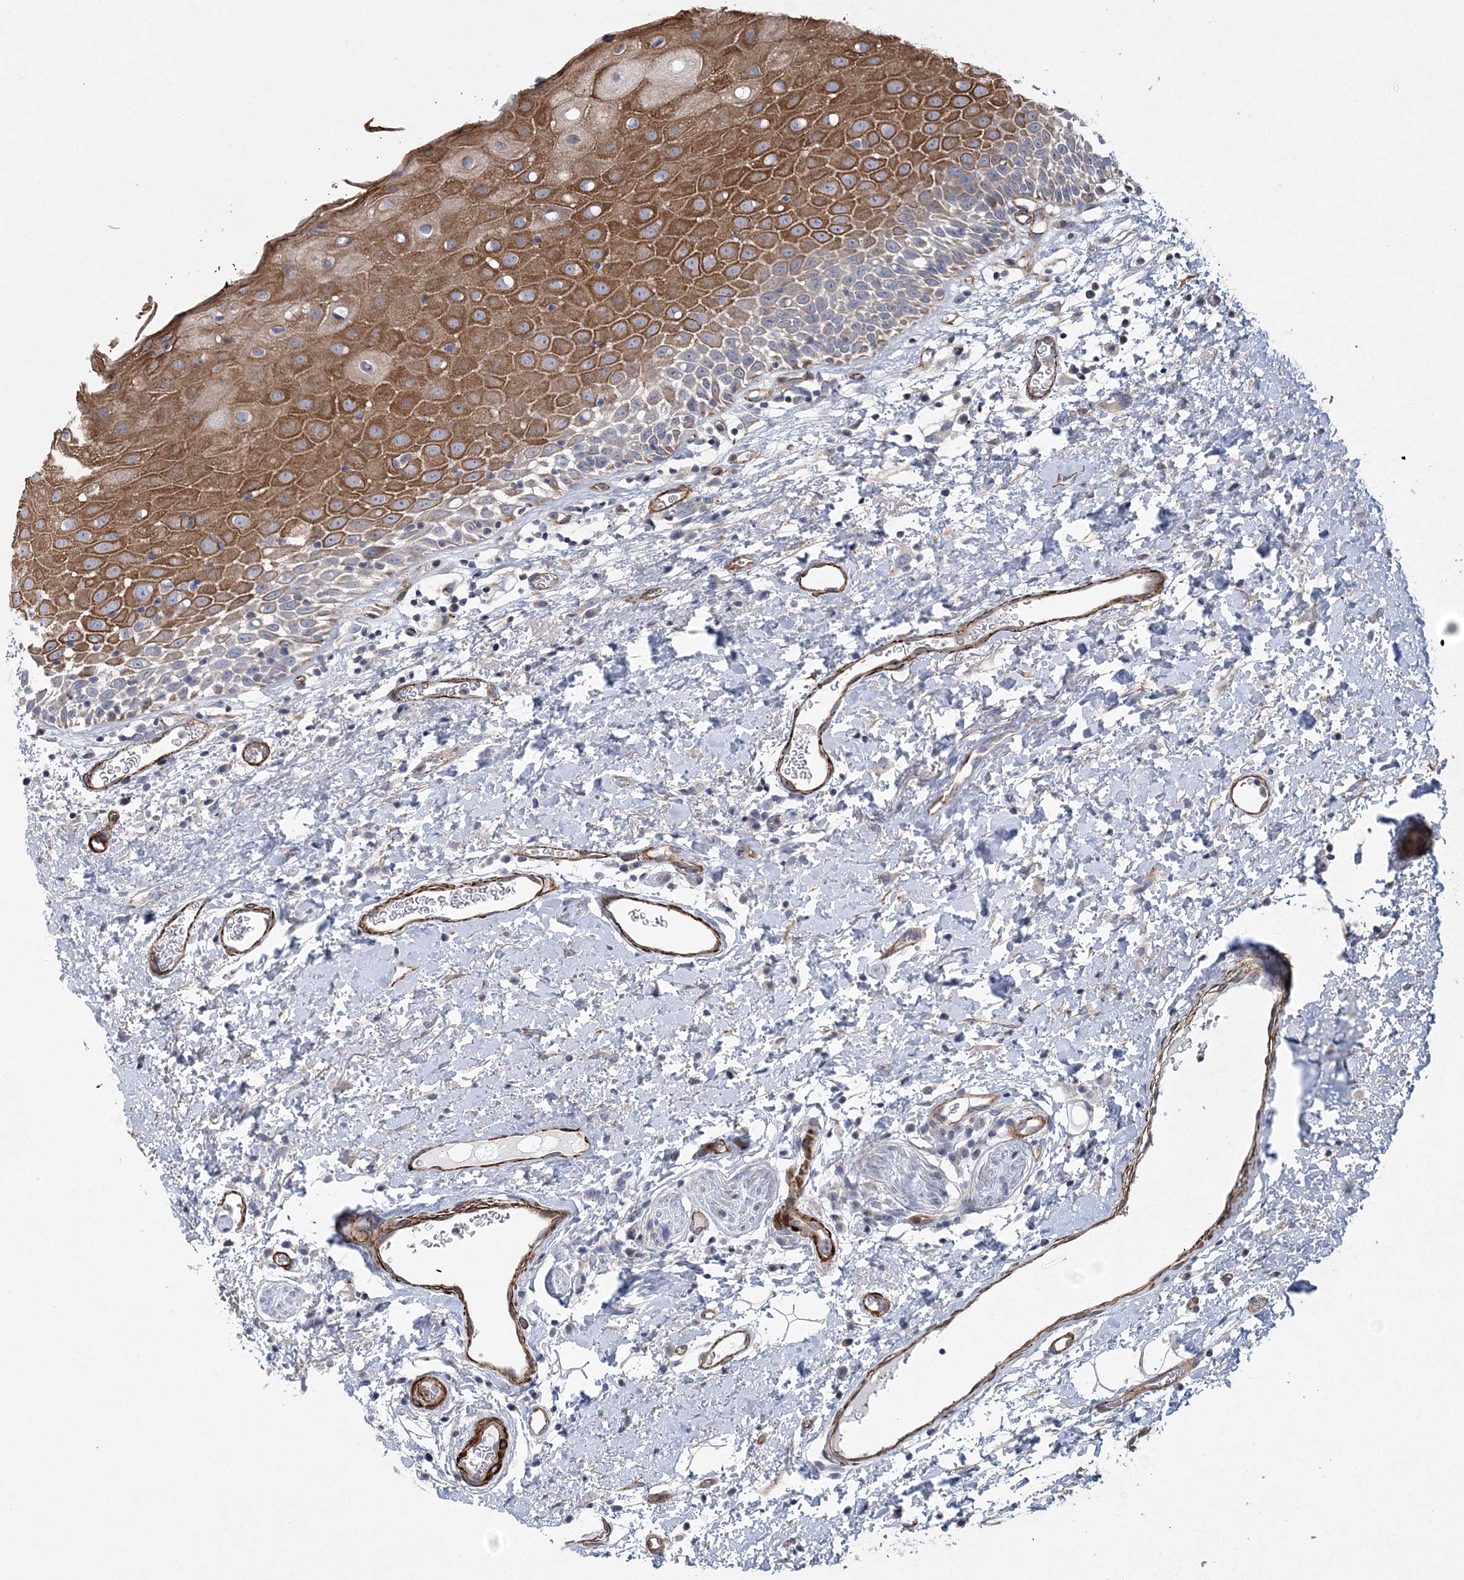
{"staining": {"intensity": "moderate", "quantity": "25%-75%", "location": "cytoplasmic/membranous"}, "tissue": "oral mucosa", "cell_type": "Squamous epithelial cells", "image_type": "normal", "snomed": [{"axis": "morphology", "description": "Normal tissue, NOS"}, {"axis": "topography", "description": "Oral tissue"}], "caption": "Immunohistochemistry (DAB (3,3'-diaminobenzidine)) staining of benign human oral mucosa demonstrates moderate cytoplasmic/membranous protein staining in approximately 25%-75% of squamous epithelial cells.", "gene": "ARSJ", "patient": {"sex": "male", "age": 74}}